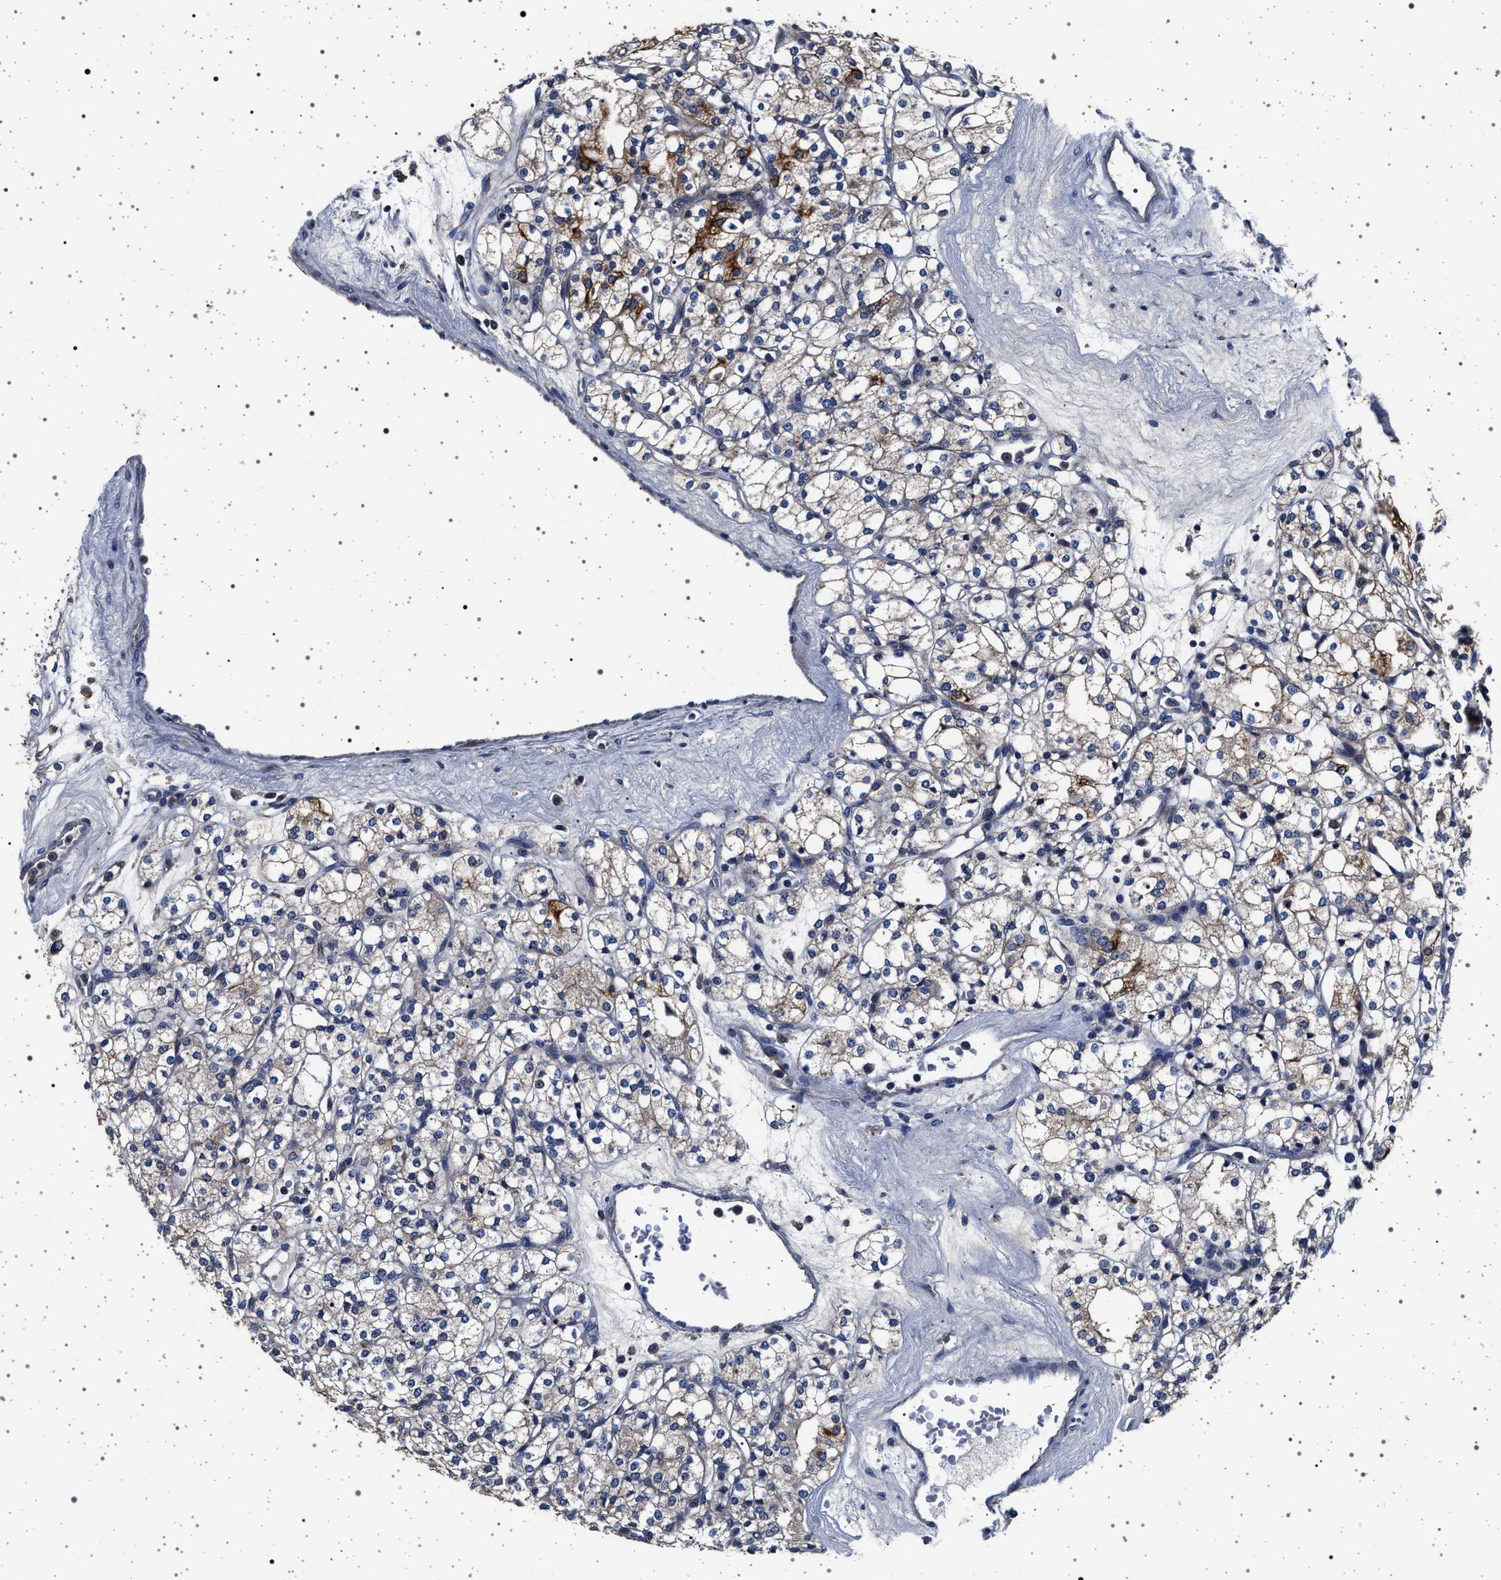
{"staining": {"intensity": "moderate", "quantity": "<25%", "location": "cytoplasmic/membranous"}, "tissue": "renal cancer", "cell_type": "Tumor cells", "image_type": "cancer", "snomed": [{"axis": "morphology", "description": "Adenocarcinoma, NOS"}, {"axis": "topography", "description": "Kidney"}], "caption": "IHC staining of renal adenocarcinoma, which shows low levels of moderate cytoplasmic/membranous positivity in about <25% of tumor cells indicating moderate cytoplasmic/membranous protein expression. The staining was performed using DAB (brown) for protein detection and nuclei were counterstained in hematoxylin (blue).", "gene": "MAP3K2", "patient": {"sex": "male", "age": 77}}